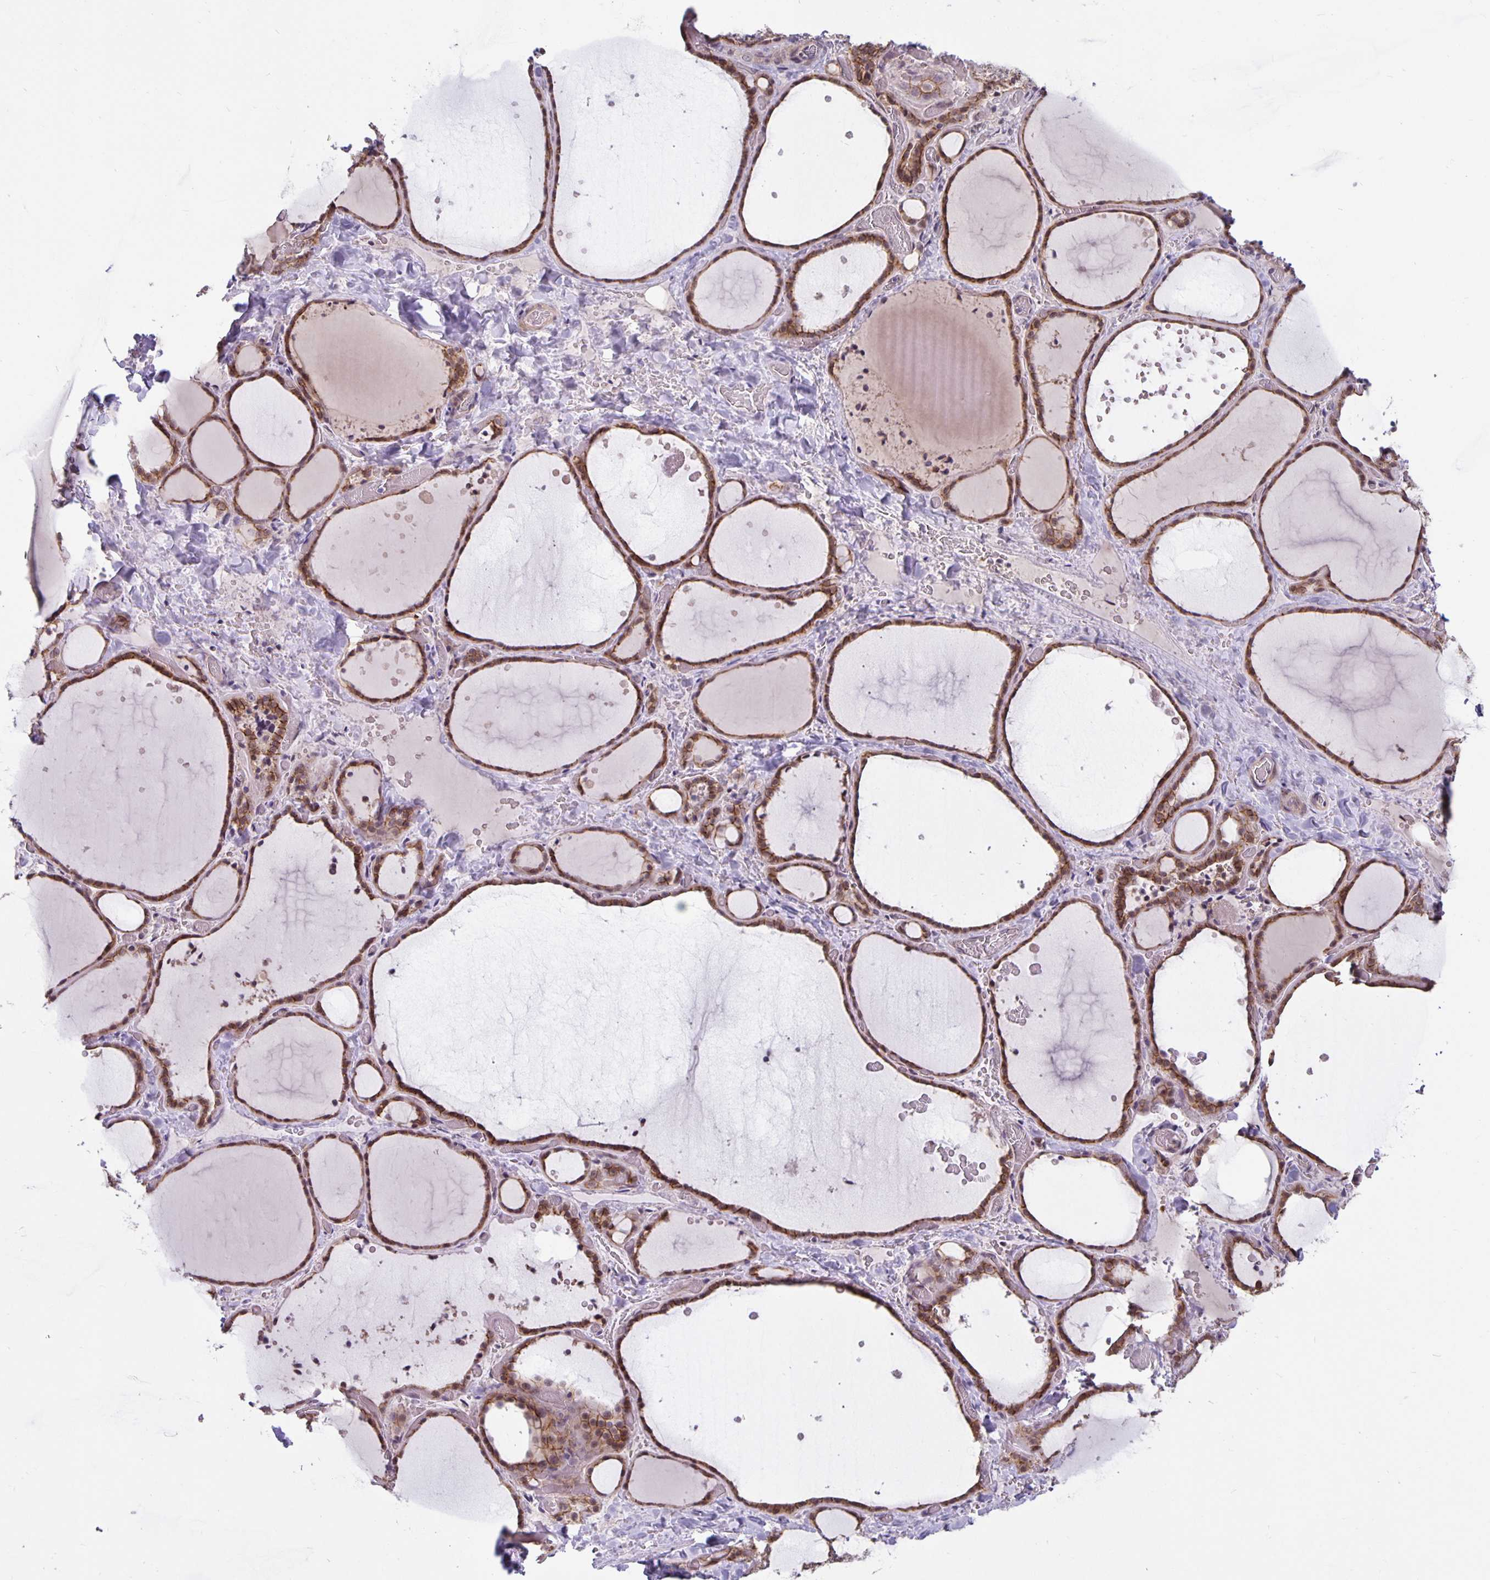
{"staining": {"intensity": "moderate", "quantity": ">75%", "location": "cytoplasmic/membranous"}, "tissue": "thyroid gland", "cell_type": "Glandular cells", "image_type": "normal", "snomed": [{"axis": "morphology", "description": "Normal tissue, NOS"}, {"axis": "topography", "description": "Thyroid gland"}], "caption": "A micrograph of thyroid gland stained for a protein reveals moderate cytoplasmic/membranous brown staining in glandular cells.", "gene": "ARVCF", "patient": {"sex": "female", "age": 36}}